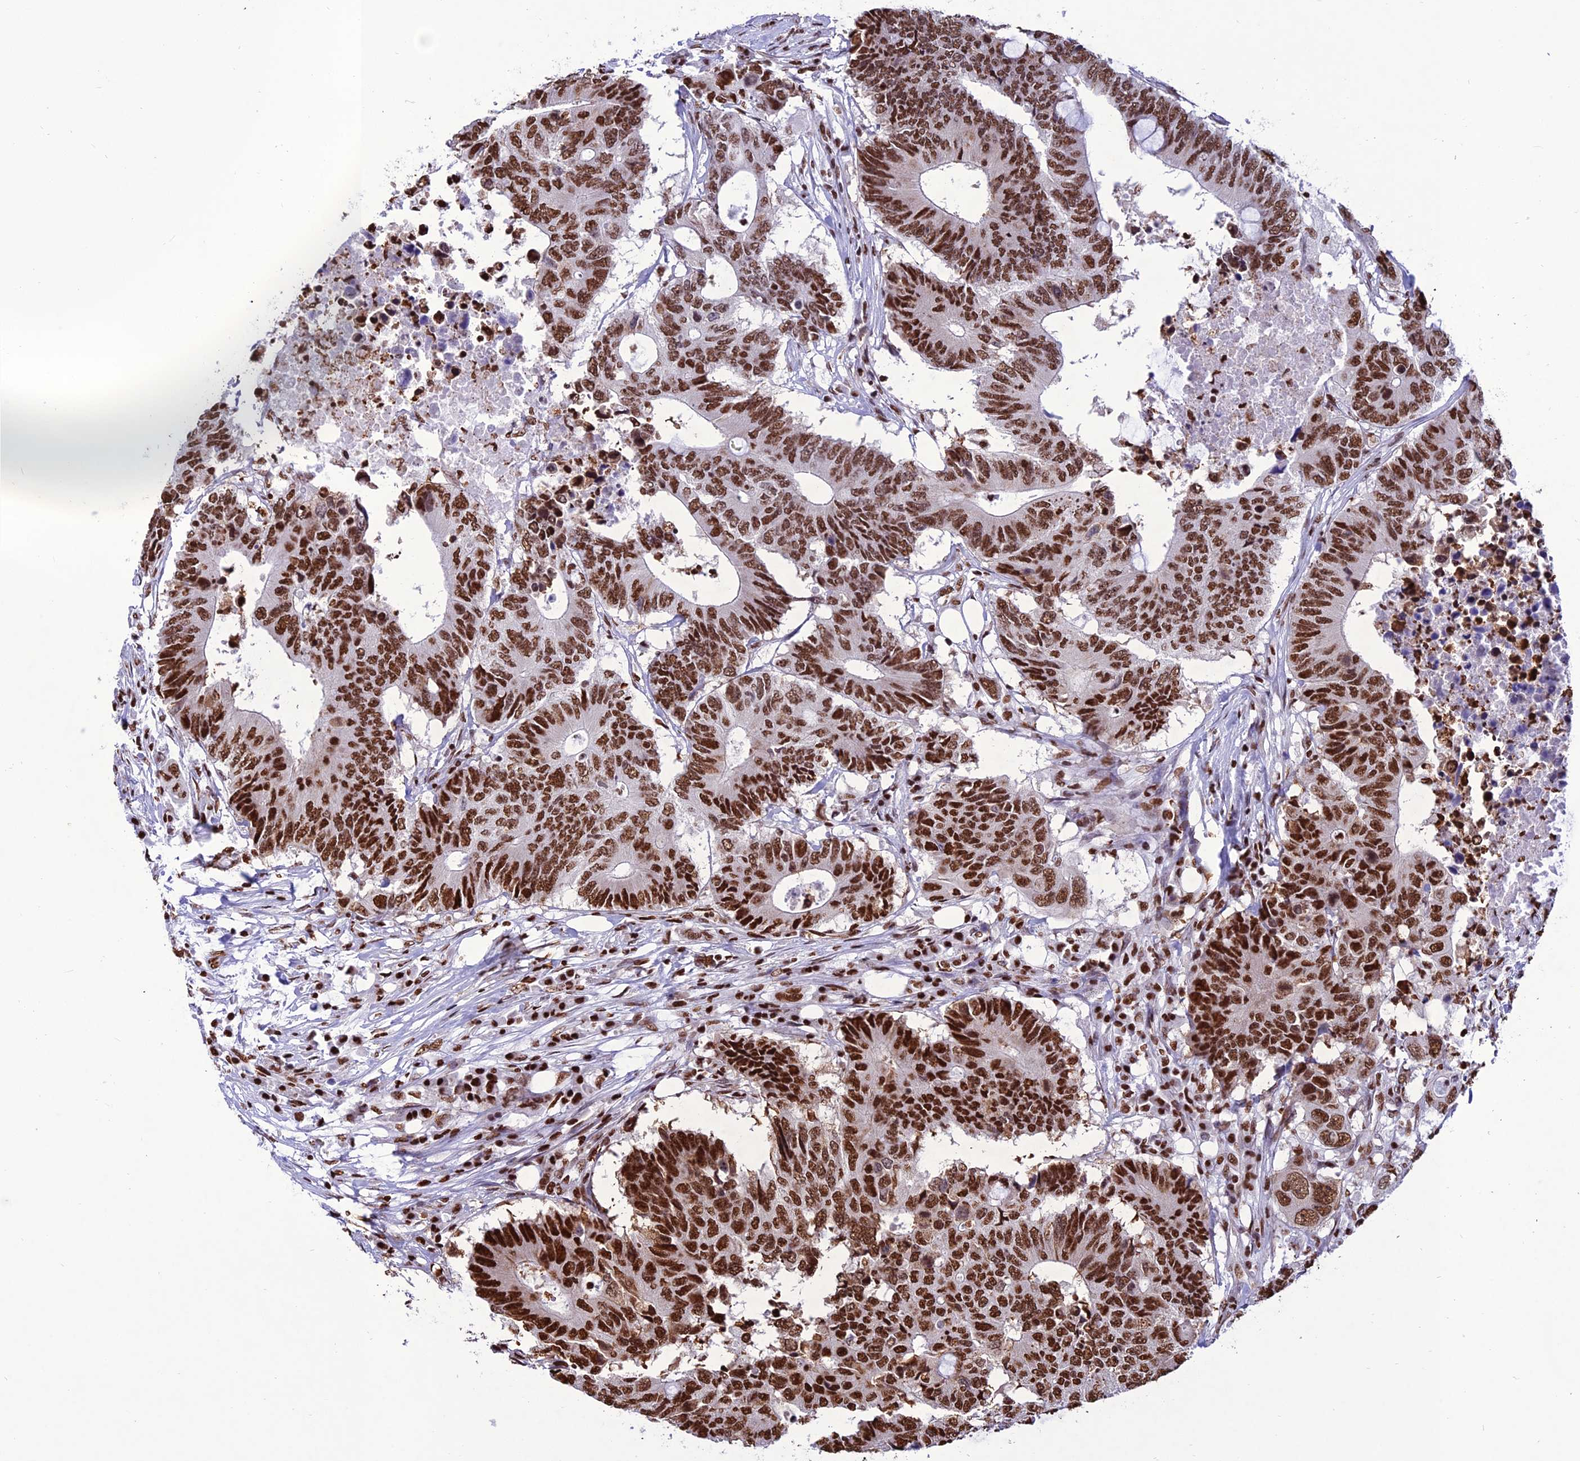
{"staining": {"intensity": "strong", "quantity": ">75%", "location": "nuclear"}, "tissue": "colorectal cancer", "cell_type": "Tumor cells", "image_type": "cancer", "snomed": [{"axis": "morphology", "description": "Adenocarcinoma, NOS"}, {"axis": "topography", "description": "Colon"}], "caption": "Protein positivity by immunohistochemistry (IHC) reveals strong nuclear positivity in approximately >75% of tumor cells in colorectal cancer.", "gene": "INO80E", "patient": {"sex": "male", "age": 71}}